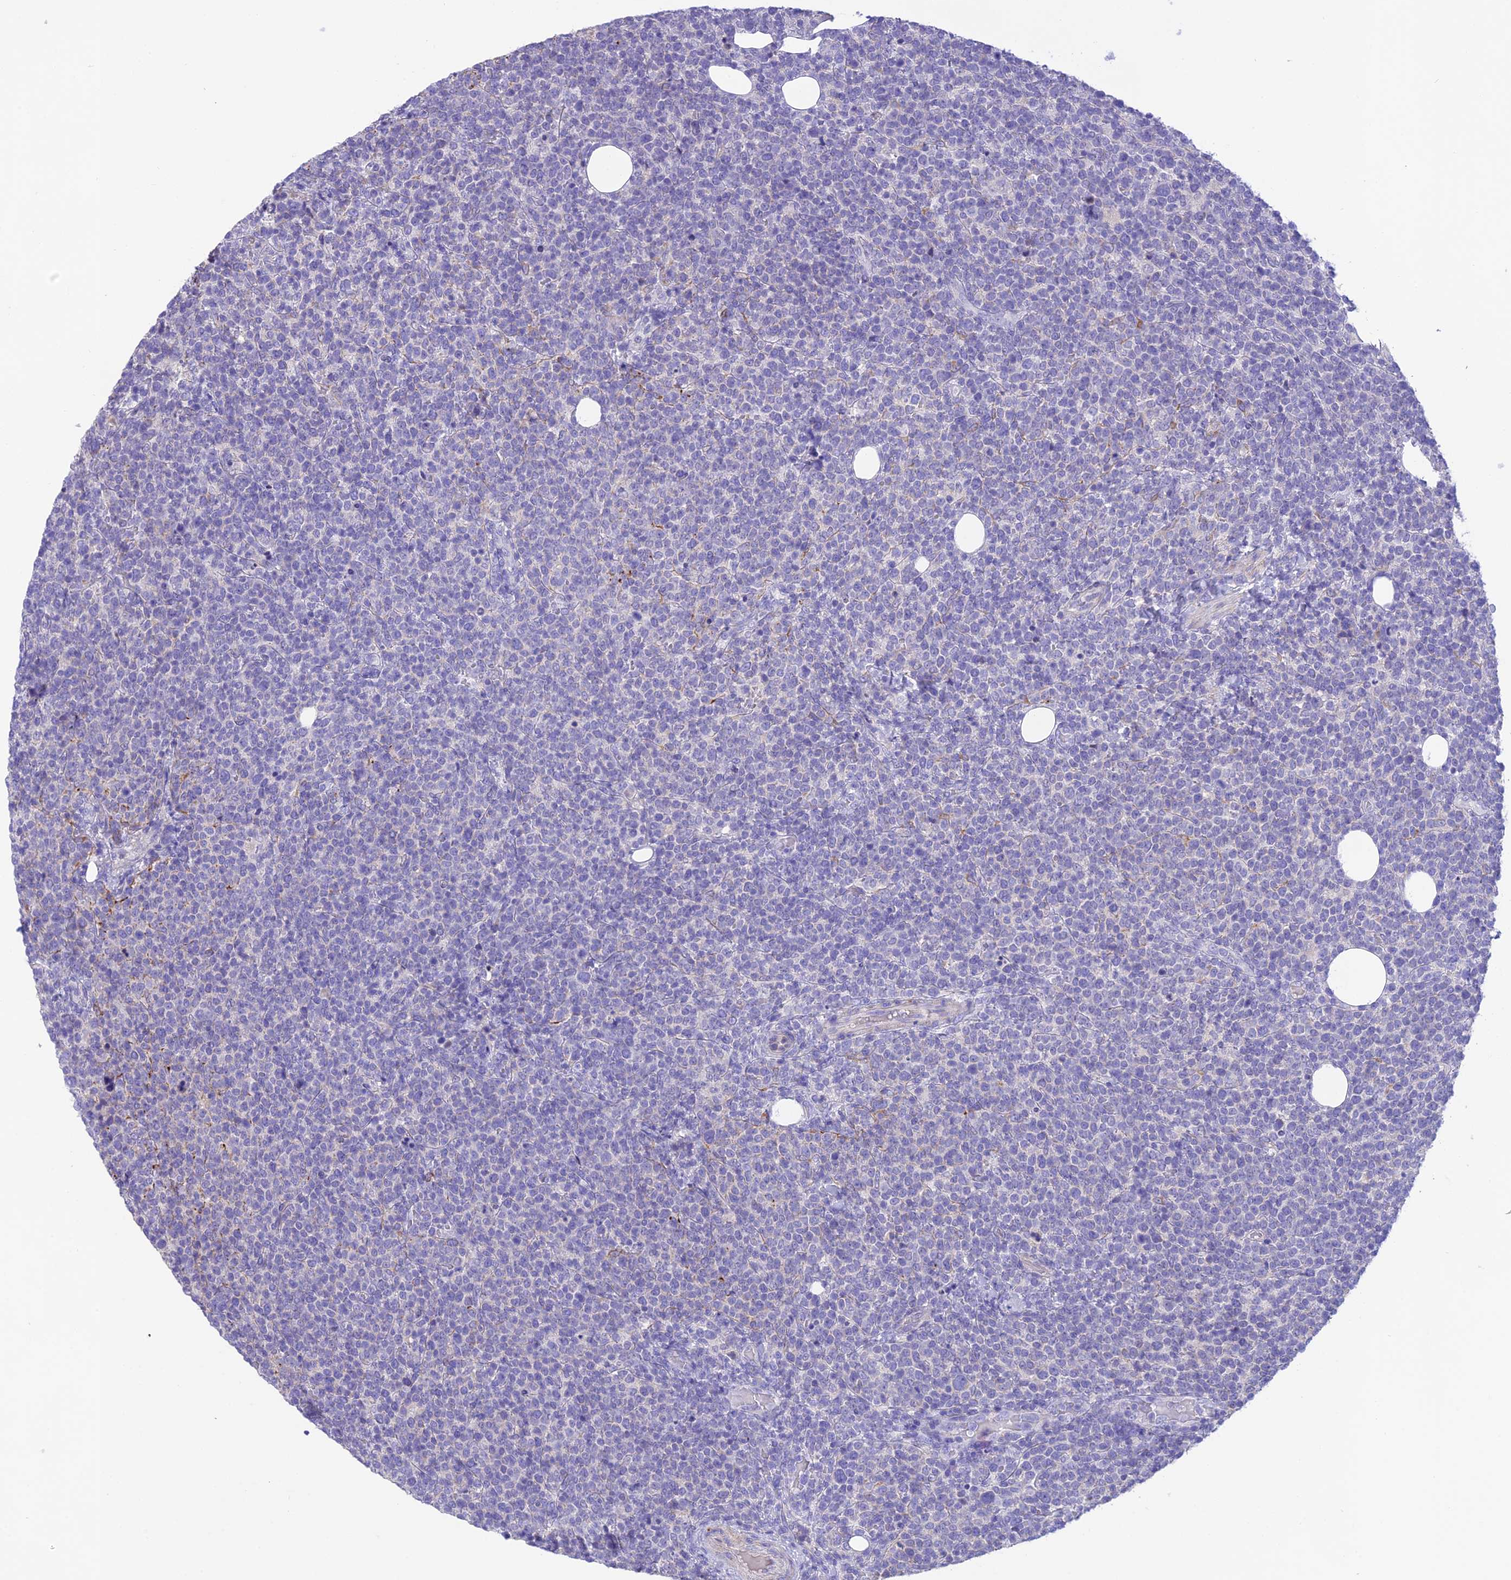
{"staining": {"intensity": "negative", "quantity": "none", "location": "none"}, "tissue": "lymphoma", "cell_type": "Tumor cells", "image_type": "cancer", "snomed": [{"axis": "morphology", "description": "Malignant lymphoma, non-Hodgkin's type, High grade"}, {"axis": "topography", "description": "Lymph node"}], "caption": "DAB (3,3'-diaminobenzidine) immunohistochemical staining of high-grade malignant lymphoma, non-Hodgkin's type shows no significant staining in tumor cells.", "gene": "HSD17B2", "patient": {"sex": "male", "age": 61}}